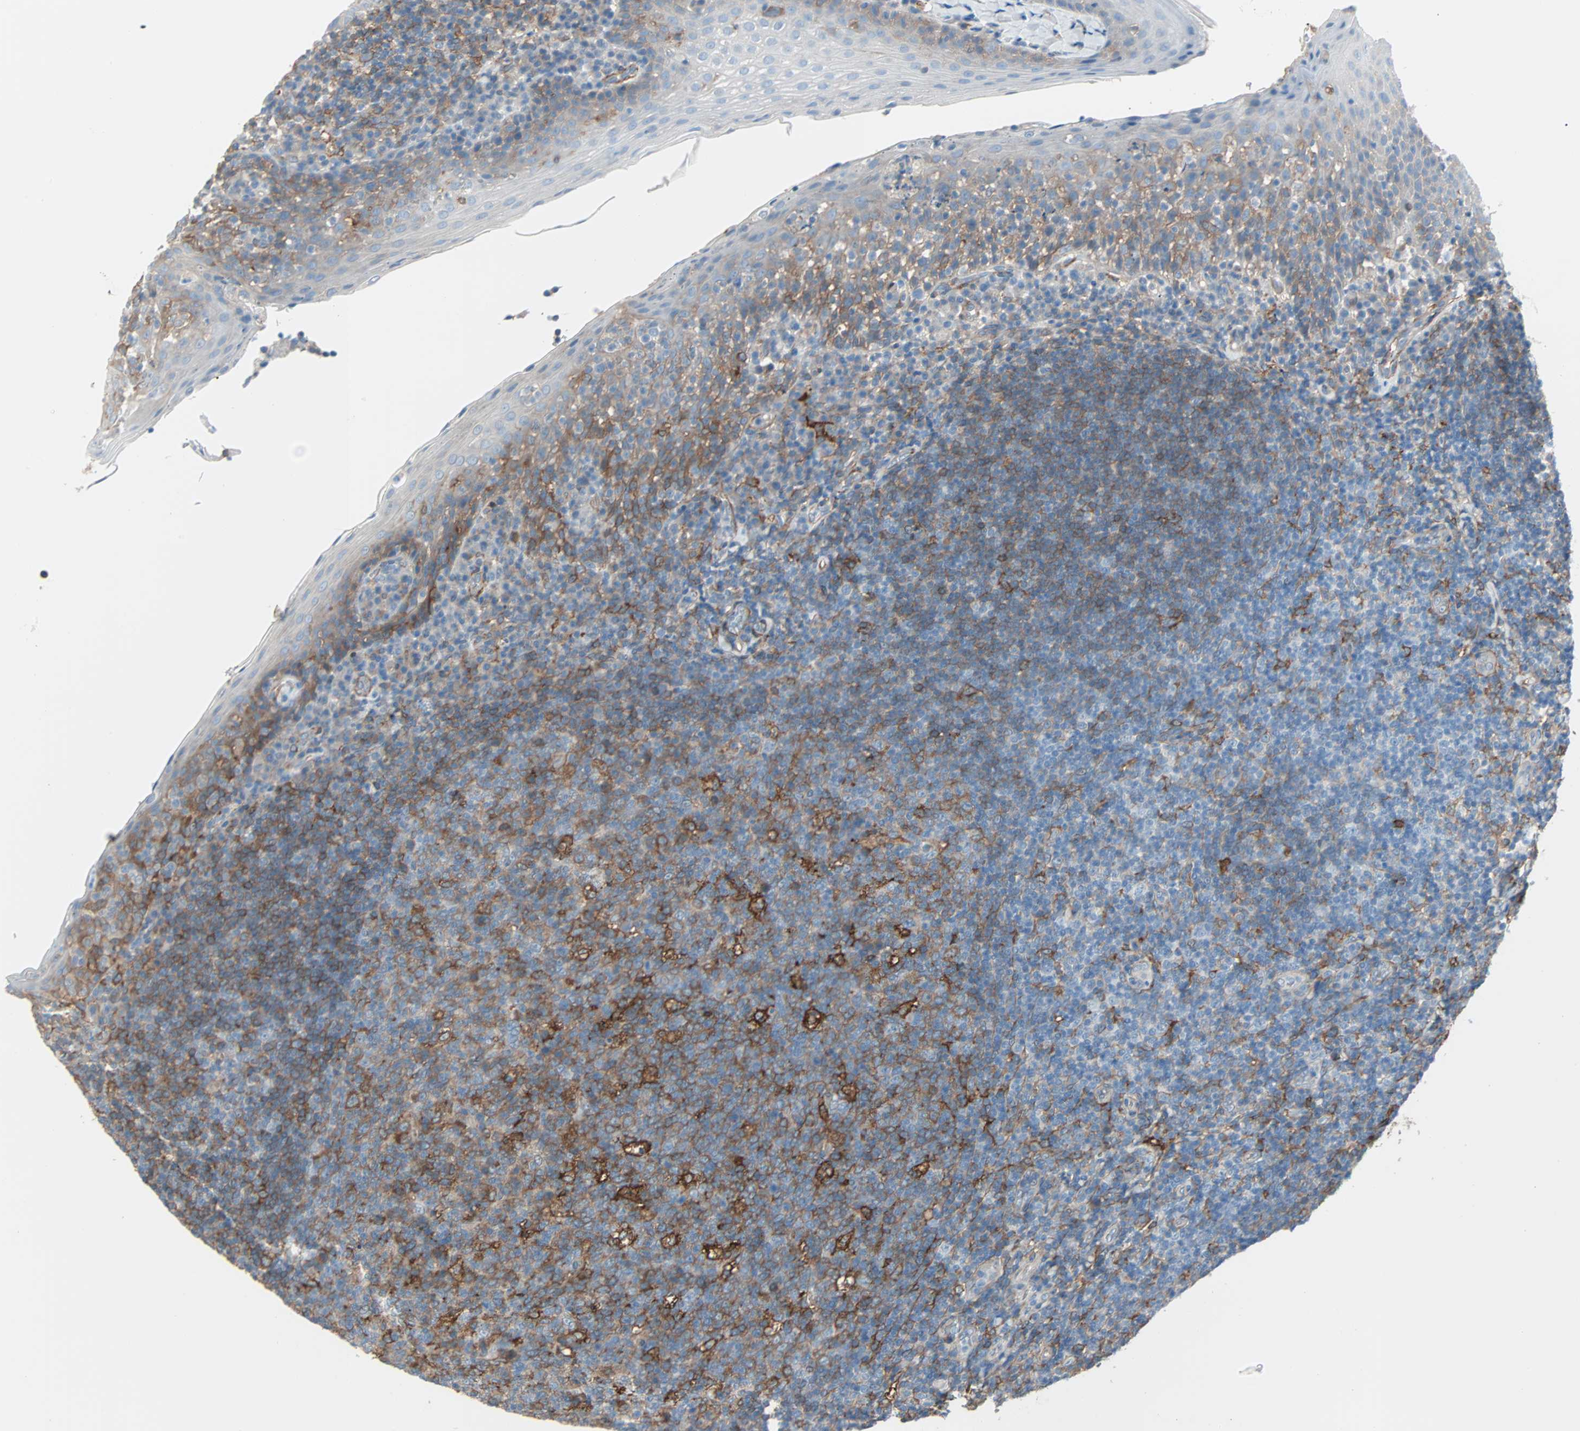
{"staining": {"intensity": "strong", "quantity": "25%-75%", "location": "cytoplasmic/membranous"}, "tissue": "tonsil", "cell_type": "Germinal center cells", "image_type": "normal", "snomed": [{"axis": "morphology", "description": "Normal tissue, NOS"}, {"axis": "topography", "description": "Tonsil"}], "caption": "Immunohistochemical staining of benign tonsil exhibits strong cytoplasmic/membranous protein positivity in approximately 25%-75% of germinal center cells.", "gene": "EPB41L2", "patient": {"sex": "male", "age": 17}}